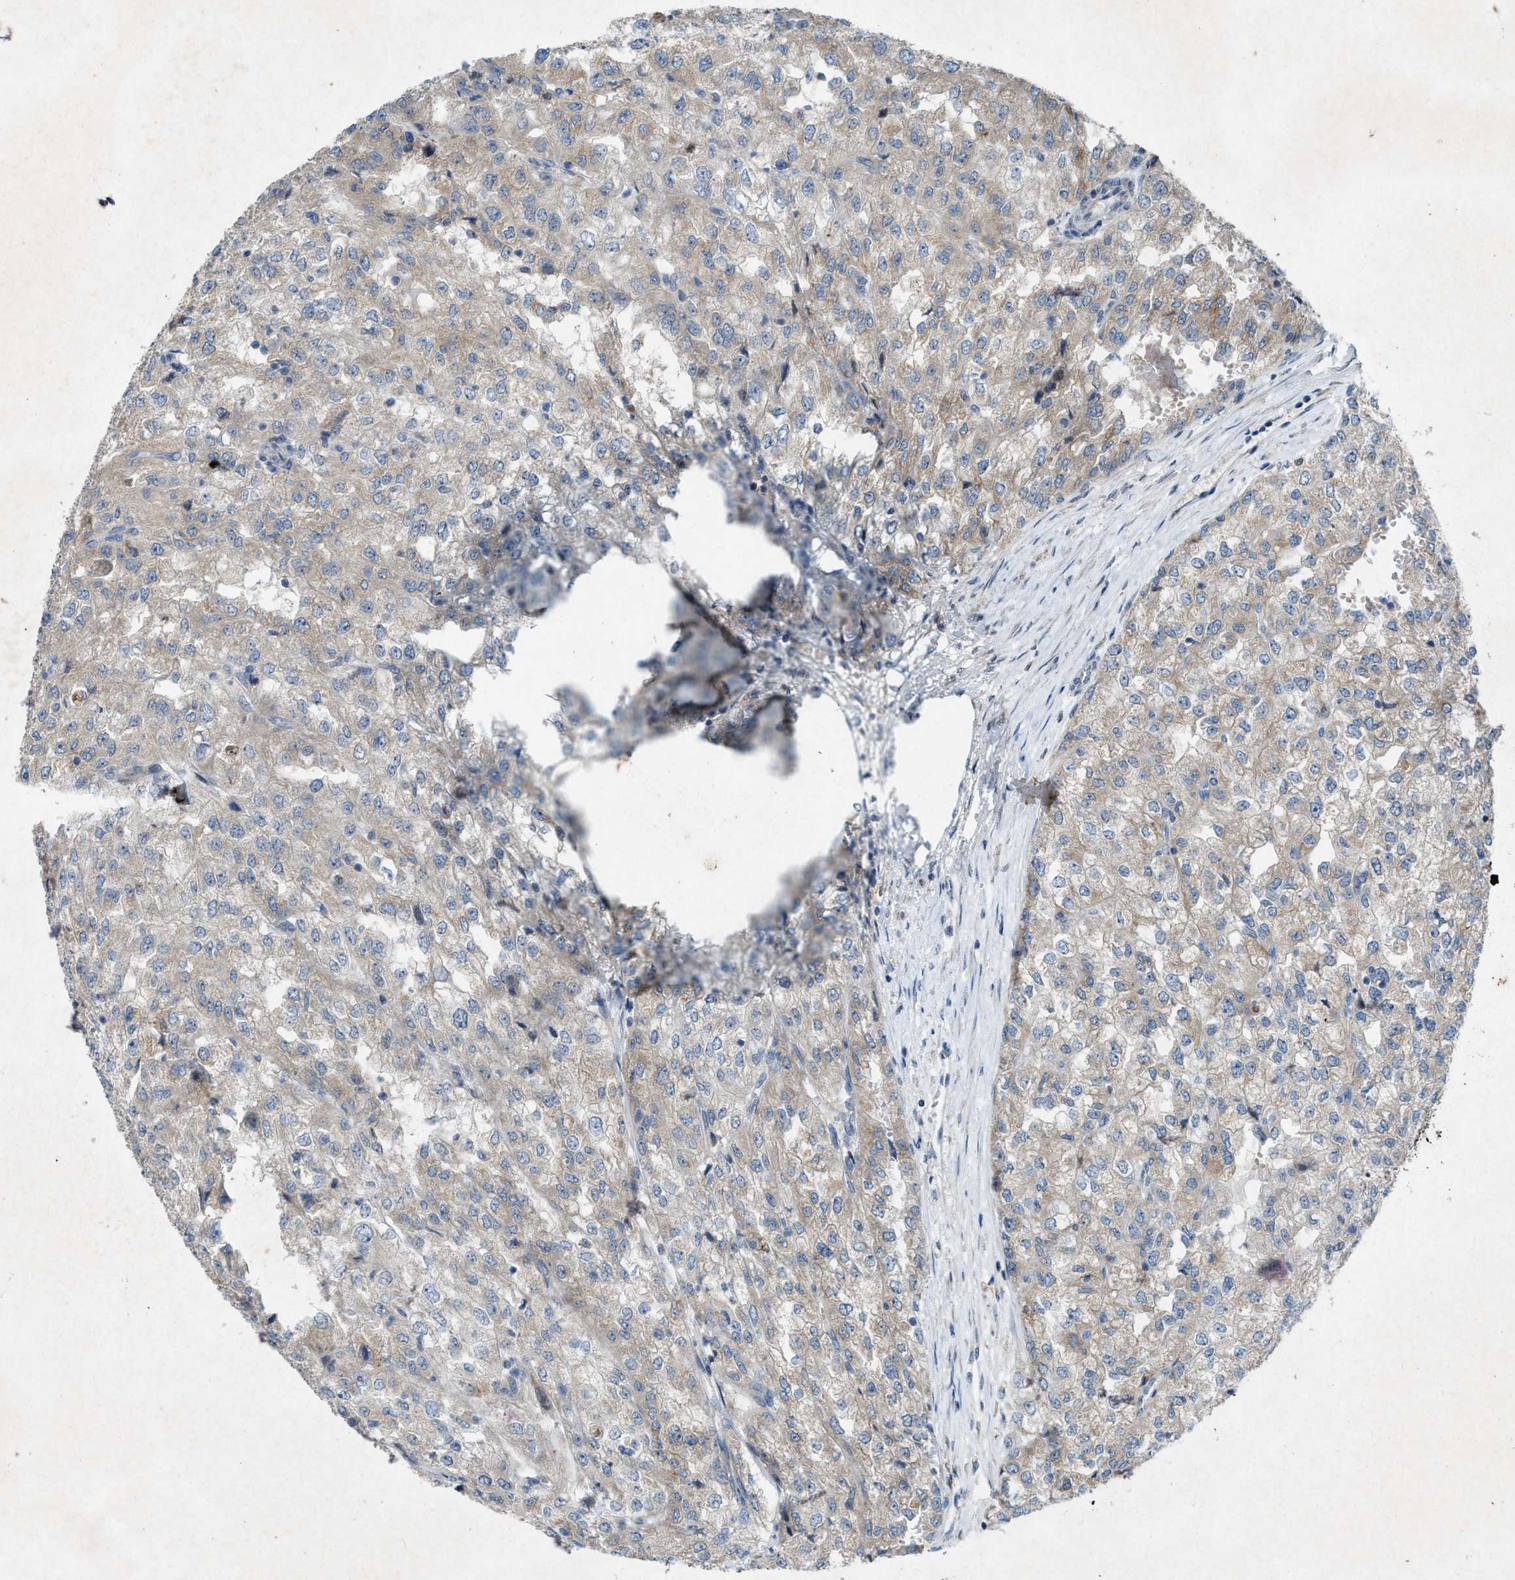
{"staining": {"intensity": "weak", "quantity": "<25%", "location": "cytoplasmic/membranous"}, "tissue": "renal cancer", "cell_type": "Tumor cells", "image_type": "cancer", "snomed": [{"axis": "morphology", "description": "Adenocarcinoma, NOS"}, {"axis": "topography", "description": "Kidney"}], "caption": "A micrograph of human adenocarcinoma (renal) is negative for staining in tumor cells. (Brightfield microscopy of DAB (3,3'-diaminobenzidine) immunohistochemistry (IHC) at high magnification).", "gene": "URGCP", "patient": {"sex": "female", "age": 54}}